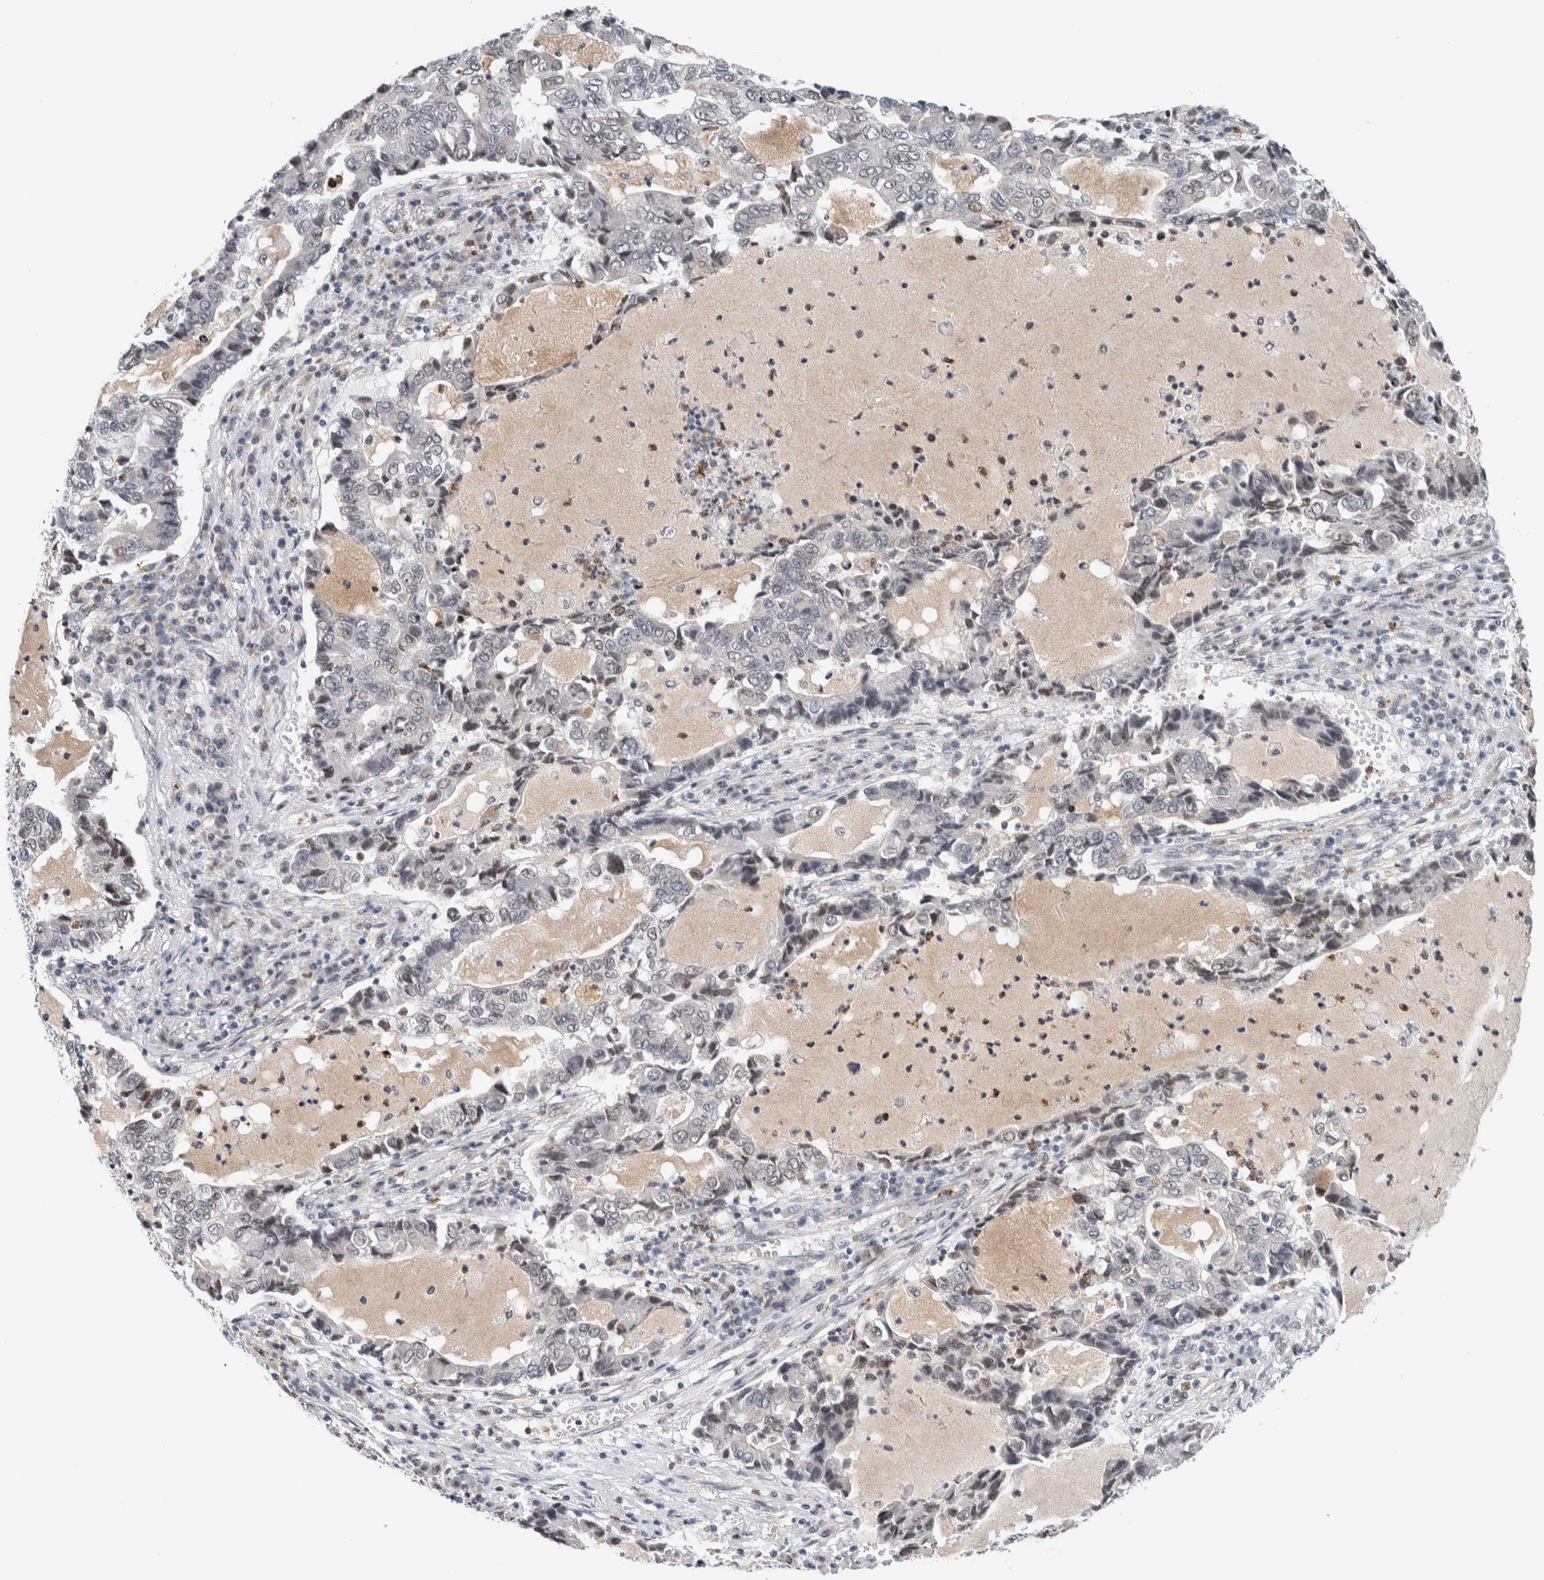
{"staining": {"intensity": "weak", "quantity": "<25%", "location": "nuclear"}, "tissue": "lung cancer", "cell_type": "Tumor cells", "image_type": "cancer", "snomed": [{"axis": "morphology", "description": "Adenocarcinoma, NOS"}, {"axis": "topography", "description": "Lung"}], "caption": "Immunohistochemical staining of adenocarcinoma (lung) reveals no significant staining in tumor cells. (Stains: DAB (3,3'-diaminobenzidine) IHC with hematoxylin counter stain, Microscopy: brightfield microscopy at high magnification).", "gene": "NEUROD1", "patient": {"sex": "female", "age": 51}}